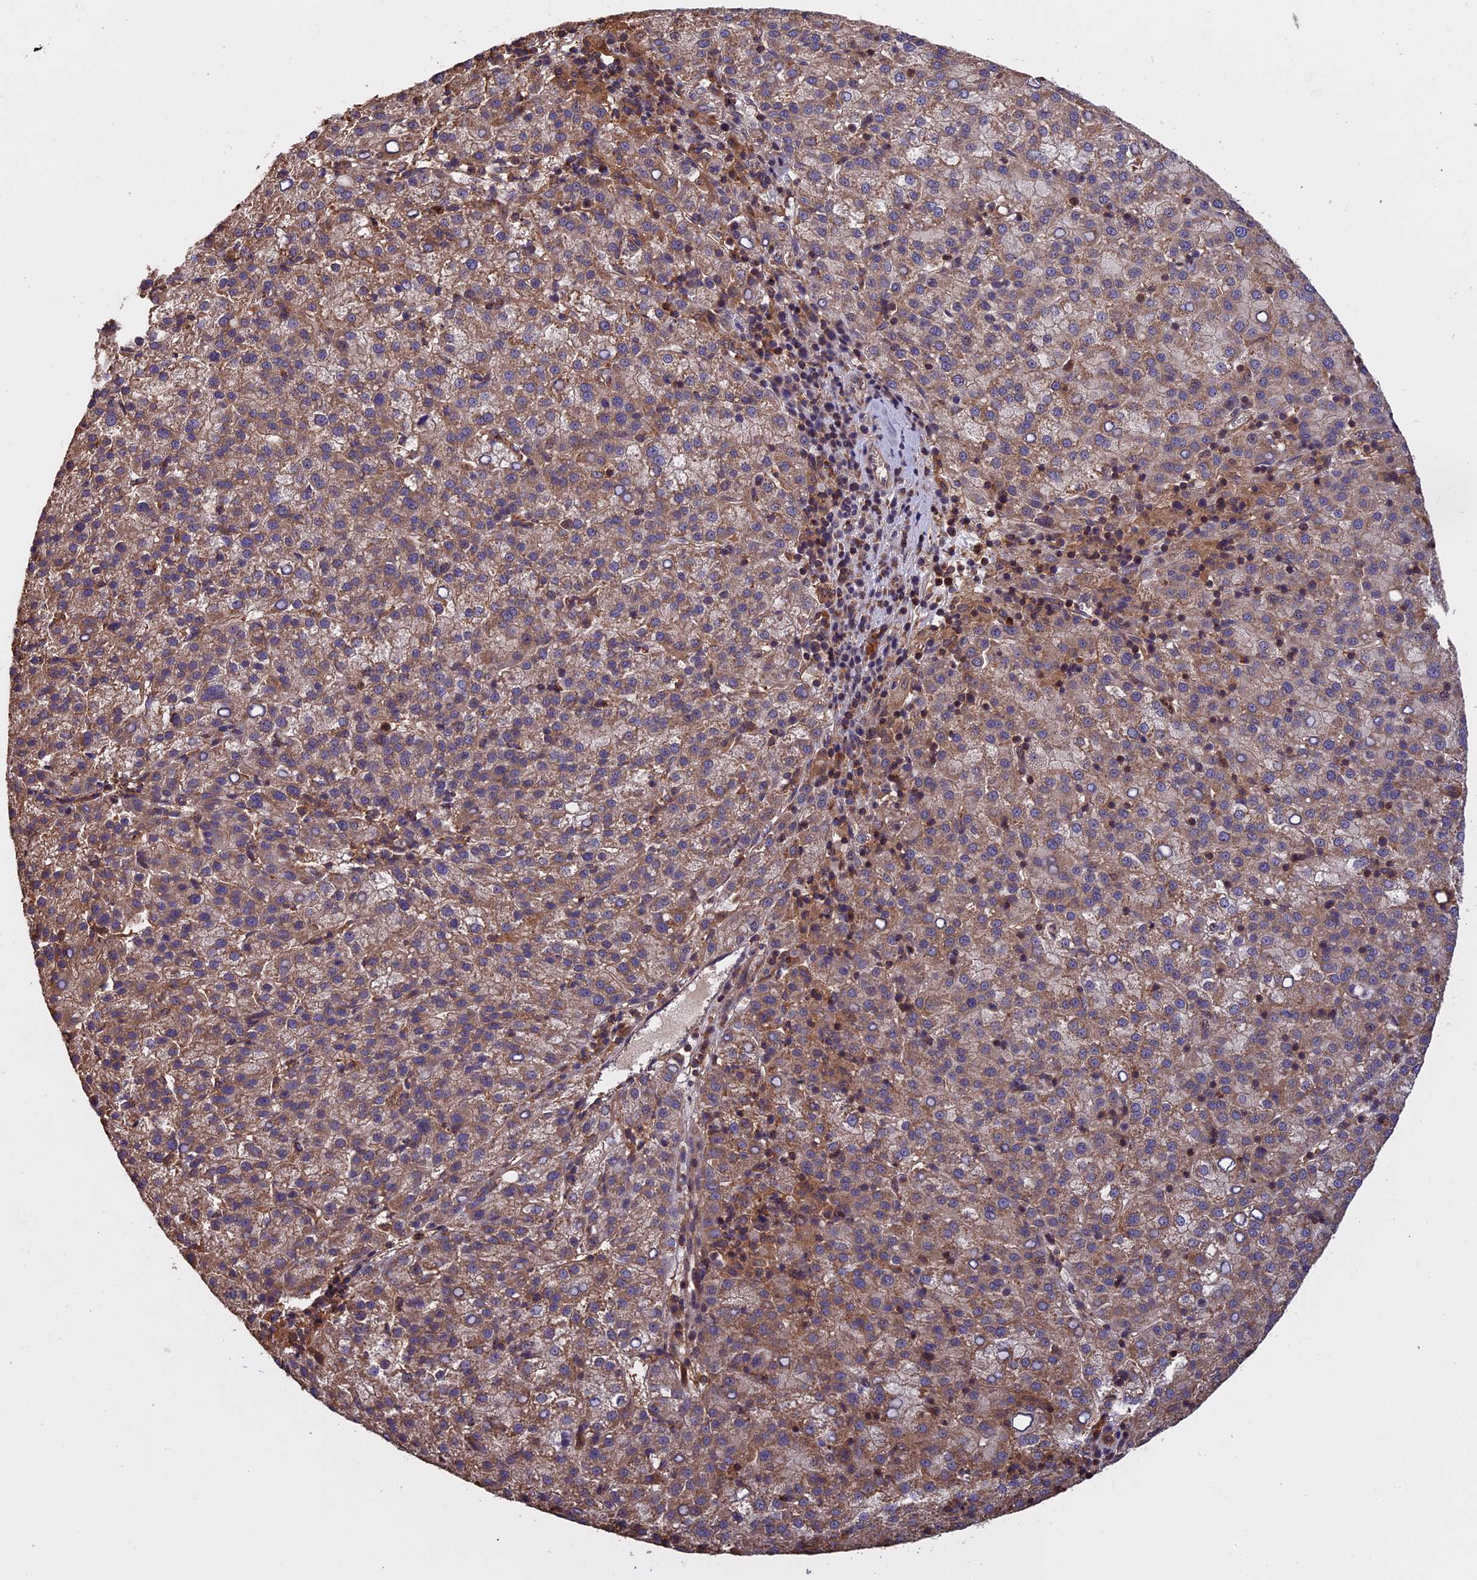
{"staining": {"intensity": "moderate", "quantity": ">75%", "location": "cytoplasmic/membranous"}, "tissue": "liver cancer", "cell_type": "Tumor cells", "image_type": "cancer", "snomed": [{"axis": "morphology", "description": "Carcinoma, Hepatocellular, NOS"}, {"axis": "topography", "description": "Liver"}], "caption": "Immunohistochemistry (IHC) (DAB (3,3'-diaminobenzidine)) staining of human liver cancer (hepatocellular carcinoma) displays moderate cytoplasmic/membranous protein positivity in about >75% of tumor cells.", "gene": "PKD2L2", "patient": {"sex": "female", "age": 58}}